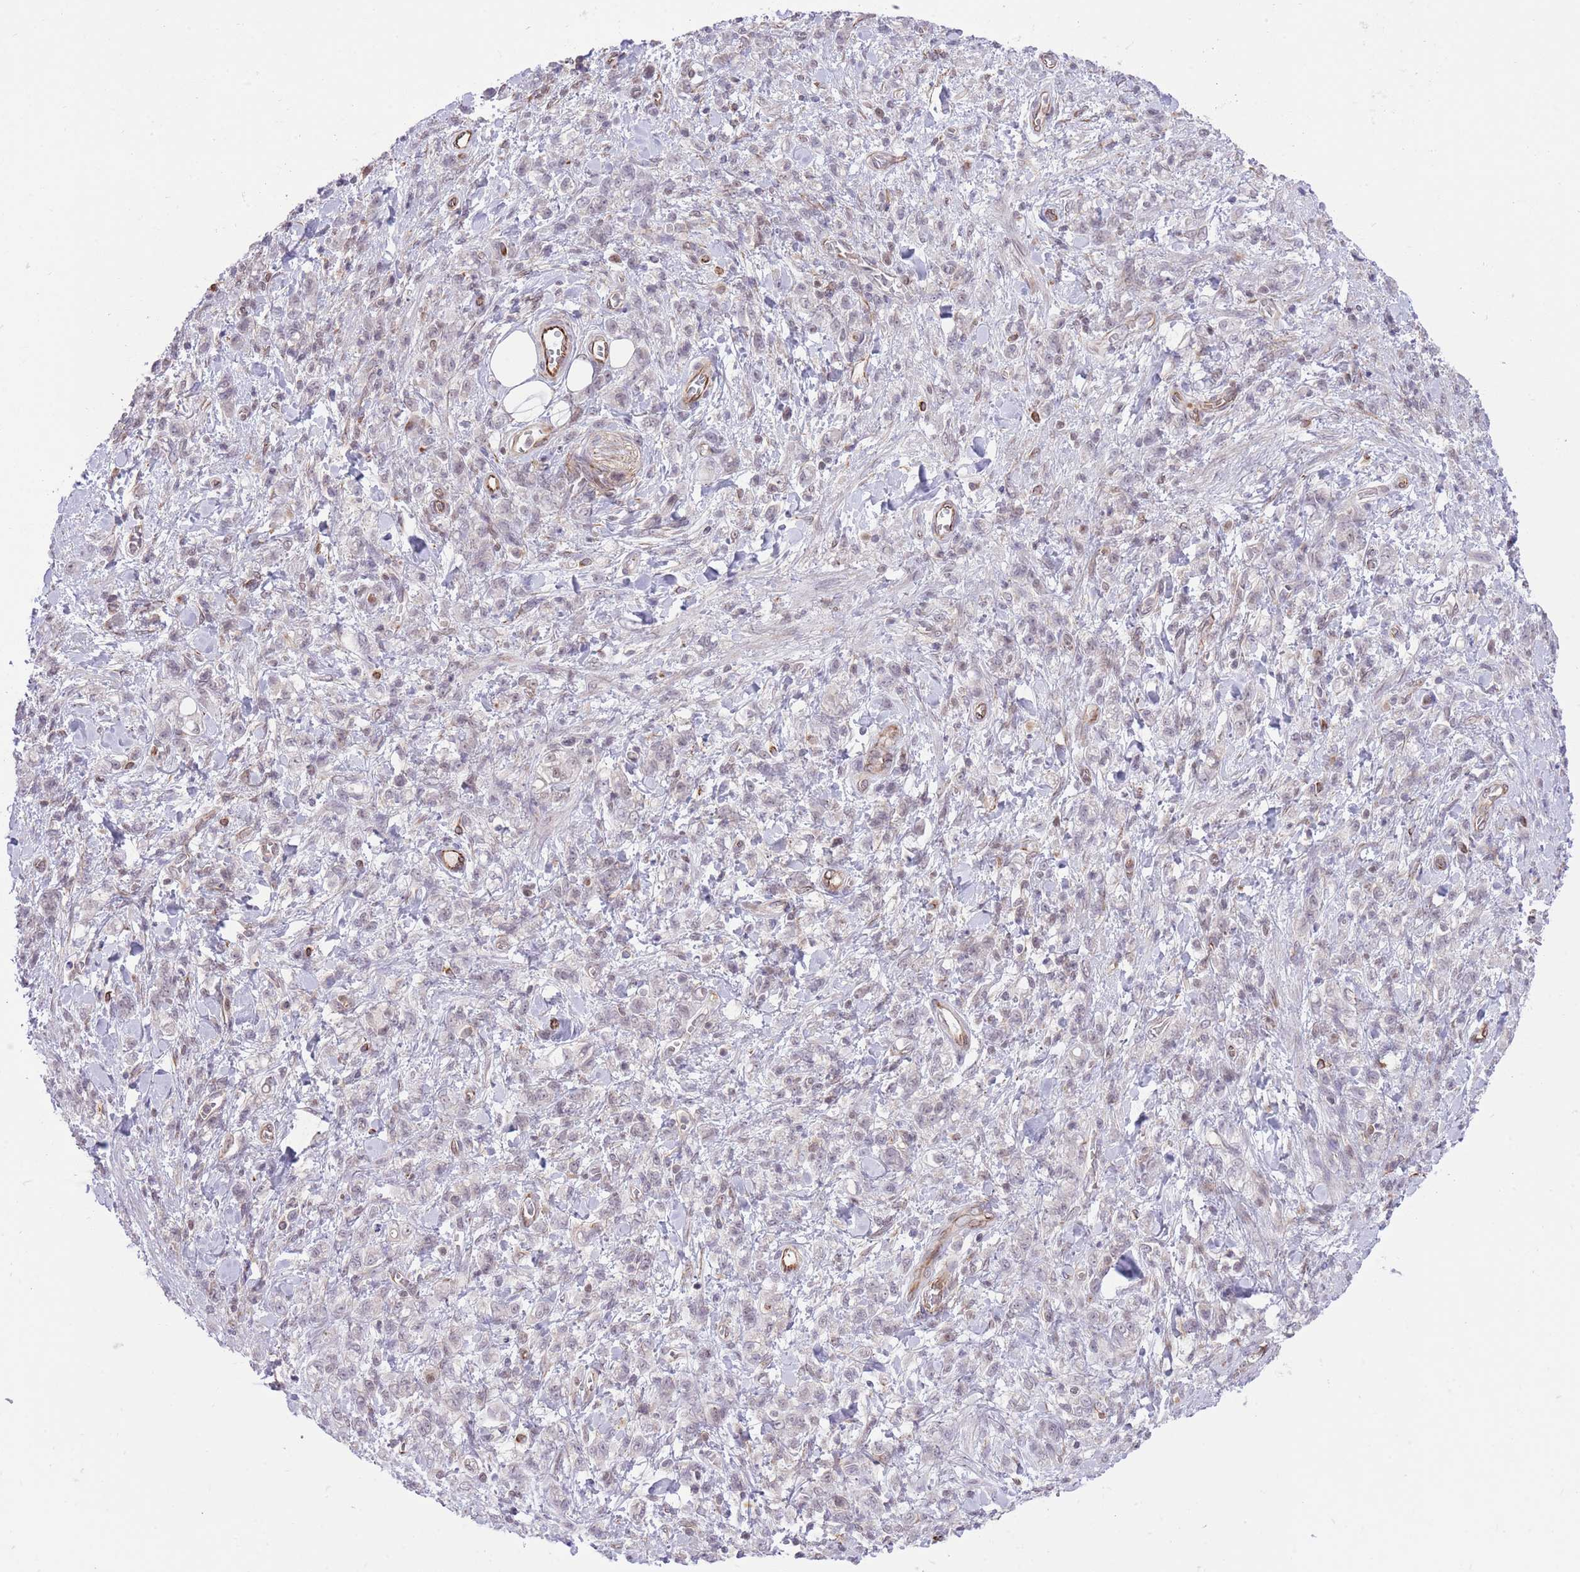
{"staining": {"intensity": "negative", "quantity": "none", "location": "none"}, "tissue": "stomach cancer", "cell_type": "Tumor cells", "image_type": "cancer", "snomed": [{"axis": "morphology", "description": "Adenocarcinoma, NOS"}, {"axis": "topography", "description": "Stomach"}], "caption": "Immunohistochemistry (IHC) of adenocarcinoma (stomach) displays no positivity in tumor cells.", "gene": "ELL", "patient": {"sex": "male", "age": 77}}